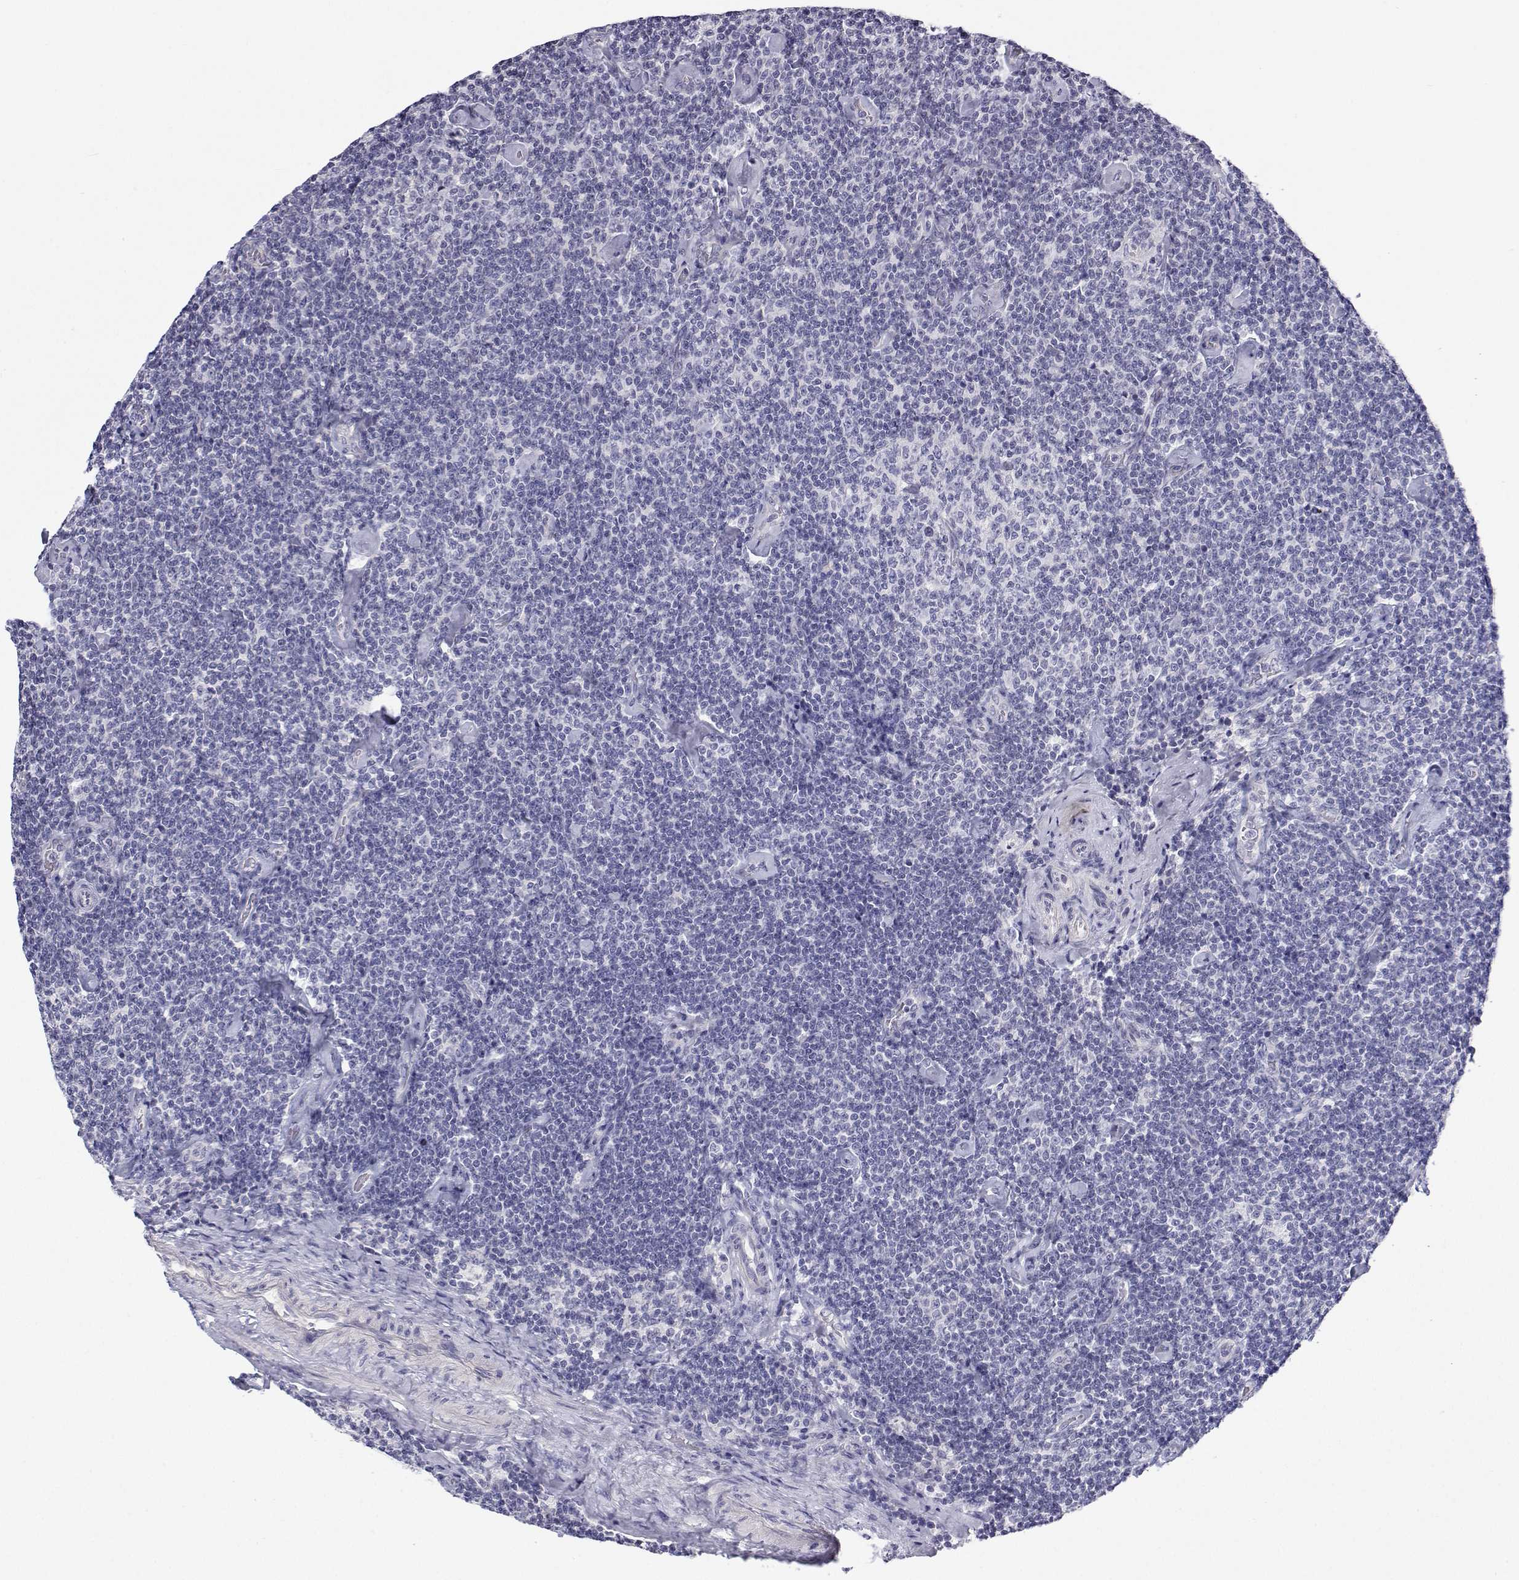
{"staining": {"intensity": "negative", "quantity": "none", "location": "none"}, "tissue": "lymphoma", "cell_type": "Tumor cells", "image_type": "cancer", "snomed": [{"axis": "morphology", "description": "Malignant lymphoma, non-Hodgkin's type, Low grade"}, {"axis": "topography", "description": "Lymph node"}], "caption": "This is an immunohistochemistry (IHC) histopathology image of lymphoma. There is no positivity in tumor cells.", "gene": "ANKRD65", "patient": {"sex": "male", "age": 81}}